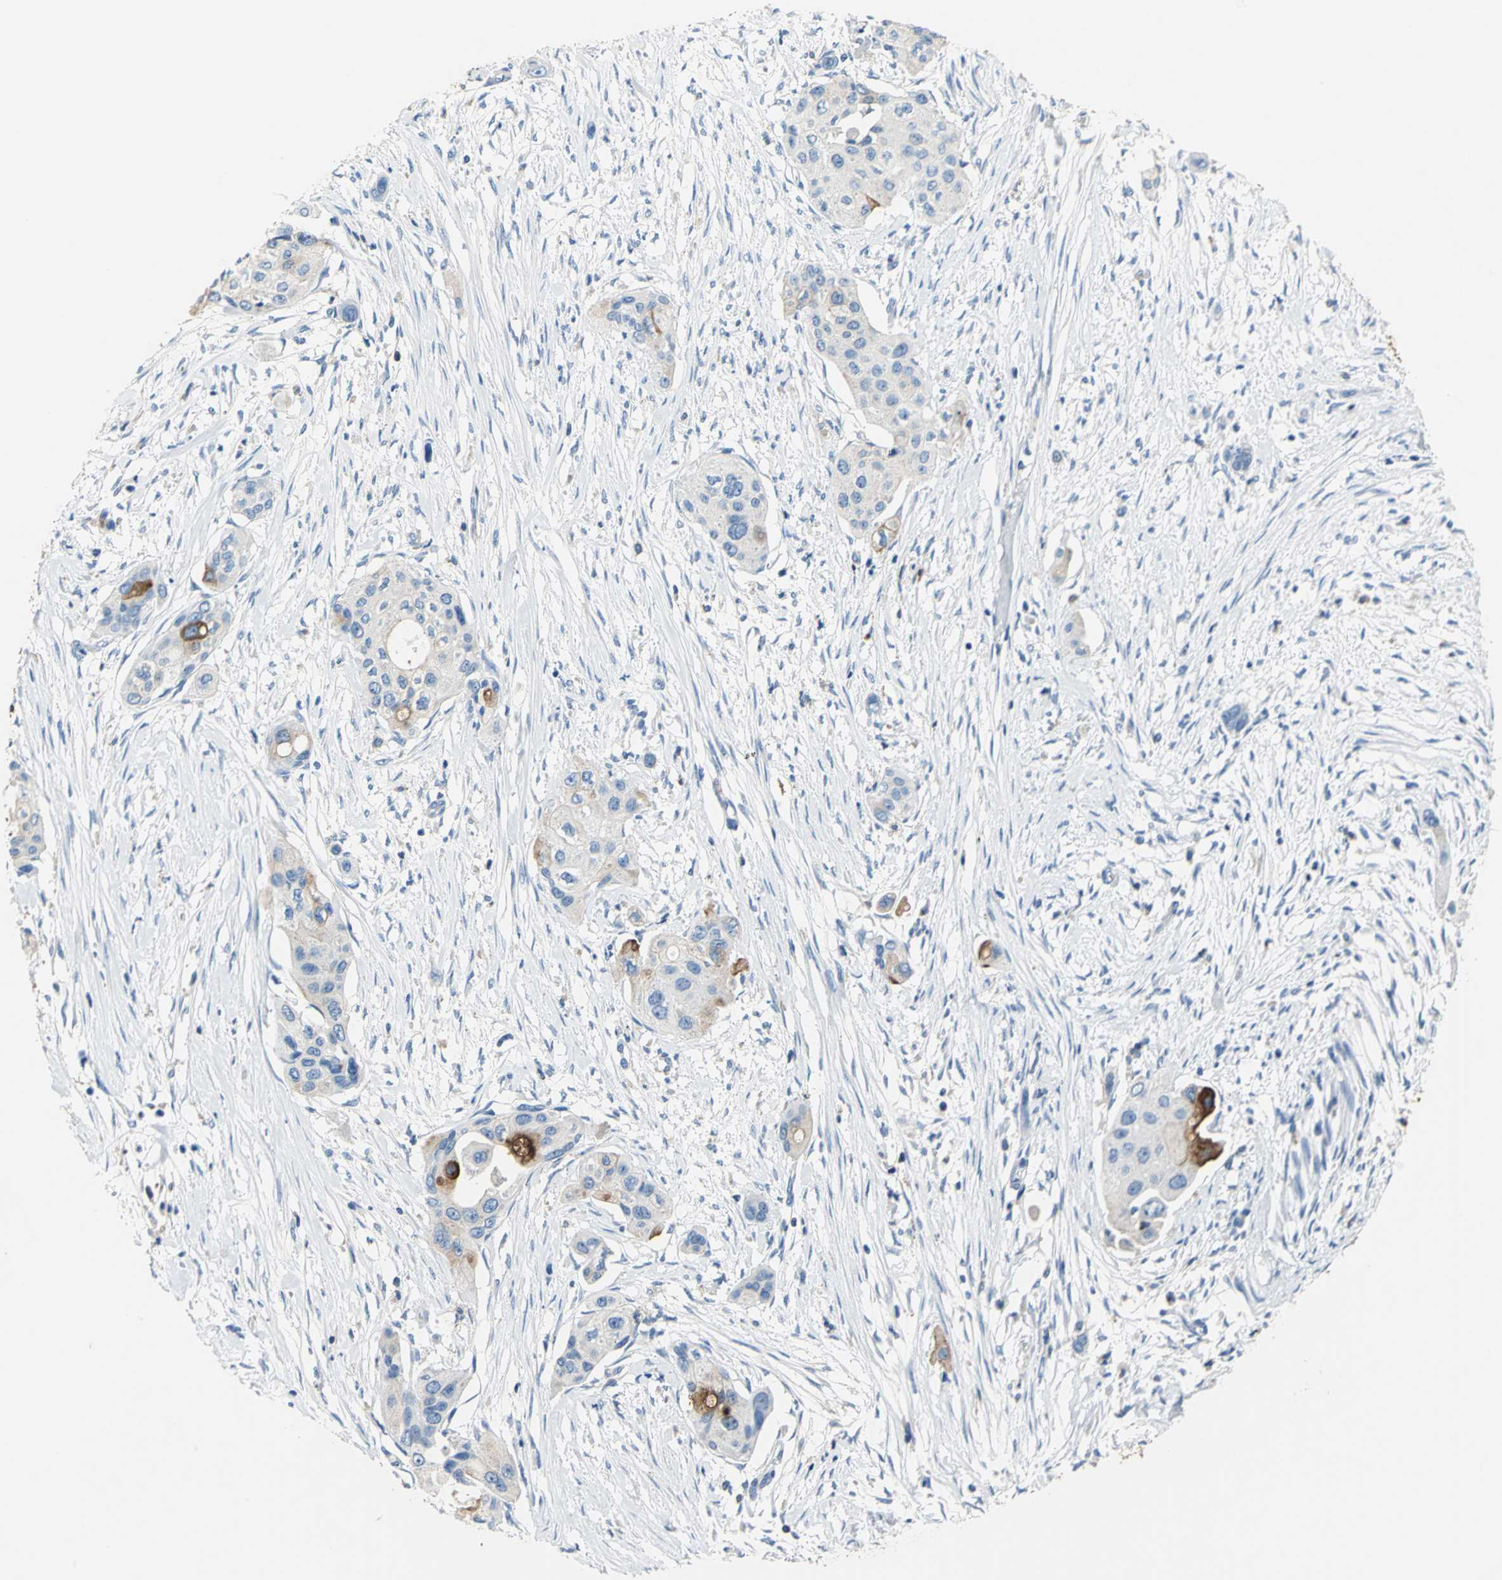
{"staining": {"intensity": "moderate", "quantity": "<25%", "location": "cytoplasmic/membranous"}, "tissue": "pancreatic cancer", "cell_type": "Tumor cells", "image_type": "cancer", "snomed": [{"axis": "morphology", "description": "Adenocarcinoma, NOS"}, {"axis": "topography", "description": "Pancreas"}], "caption": "Pancreatic adenocarcinoma stained with a protein marker displays moderate staining in tumor cells.", "gene": "SEPTIN6", "patient": {"sex": "female", "age": 60}}